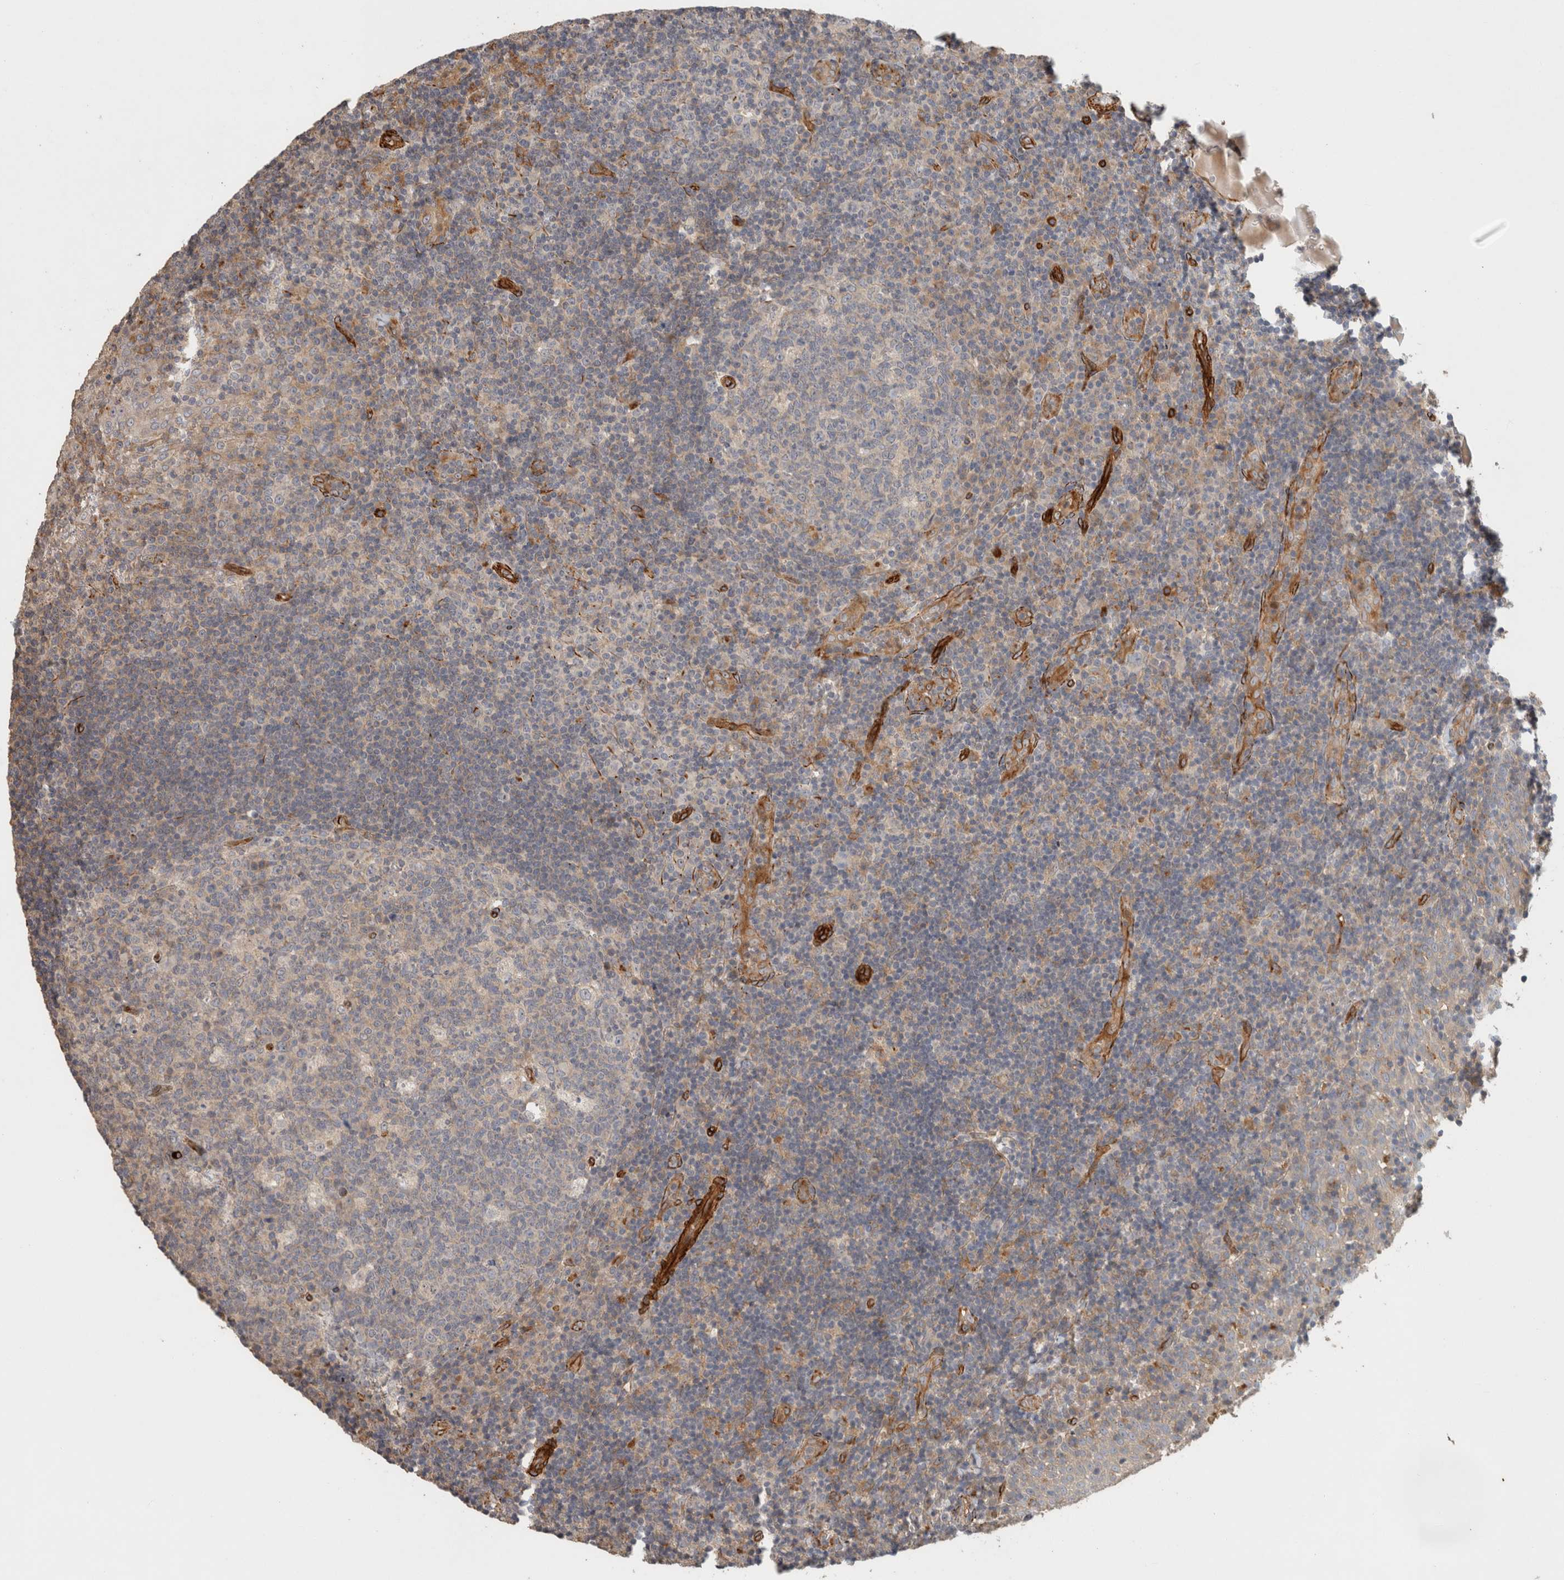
{"staining": {"intensity": "negative", "quantity": "none", "location": "none"}, "tissue": "tonsil", "cell_type": "Germinal center cells", "image_type": "normal", "snomed": [{"axis": "morphology", "description": "Normal tissue, NOS"}, {"axis": "topography", "description": "Tonsil"}], "caption": "Histopathology image shows no protein staining in germinal center cells of unremarkable tonsil. Nuclei are stained in blue.", "gene": "SIPA1L2", "patient": {"sex": "female", "age": 40}}